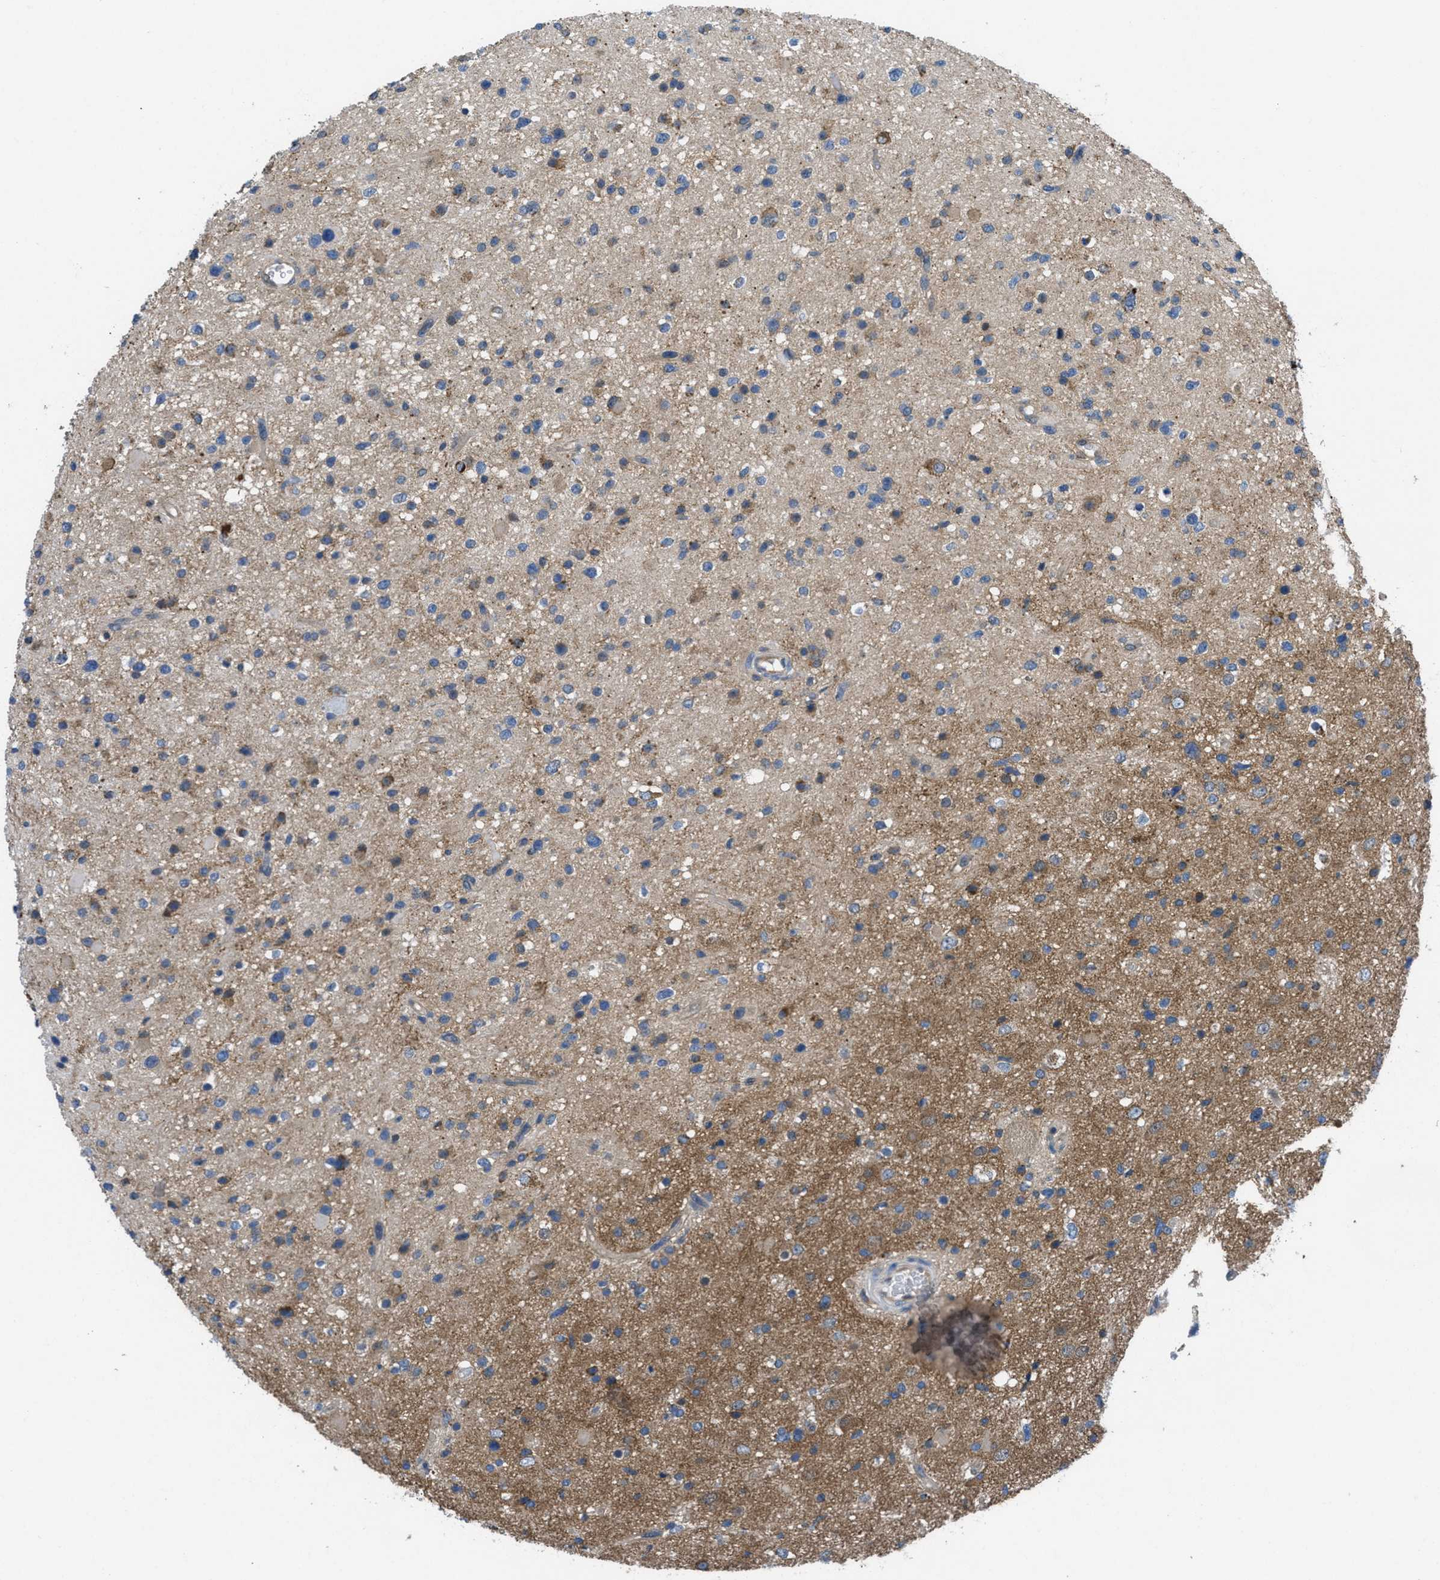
{"staining": {"intensity": "moderate", "quantity": "25%-75%", "location": "cytoplasmic/membranous"}, "tissue": "glioma", "cell_type": "Tumor cells", "image_type": "cancer", "snomed": [{"axis": "morphology", "description": "Glioma, malignant, High grade"}, {"axis": "topography", "description": "Brain"}], "caption": "Human malignant glioma (high-grade) stained for a protein (brown) exhibits moderate cytoplasmic/membranous positive positivity in about 25%-75% of tumor cells.", "gene": "PIP5K1C", "patient": {"sex": "male", "age": 33}}